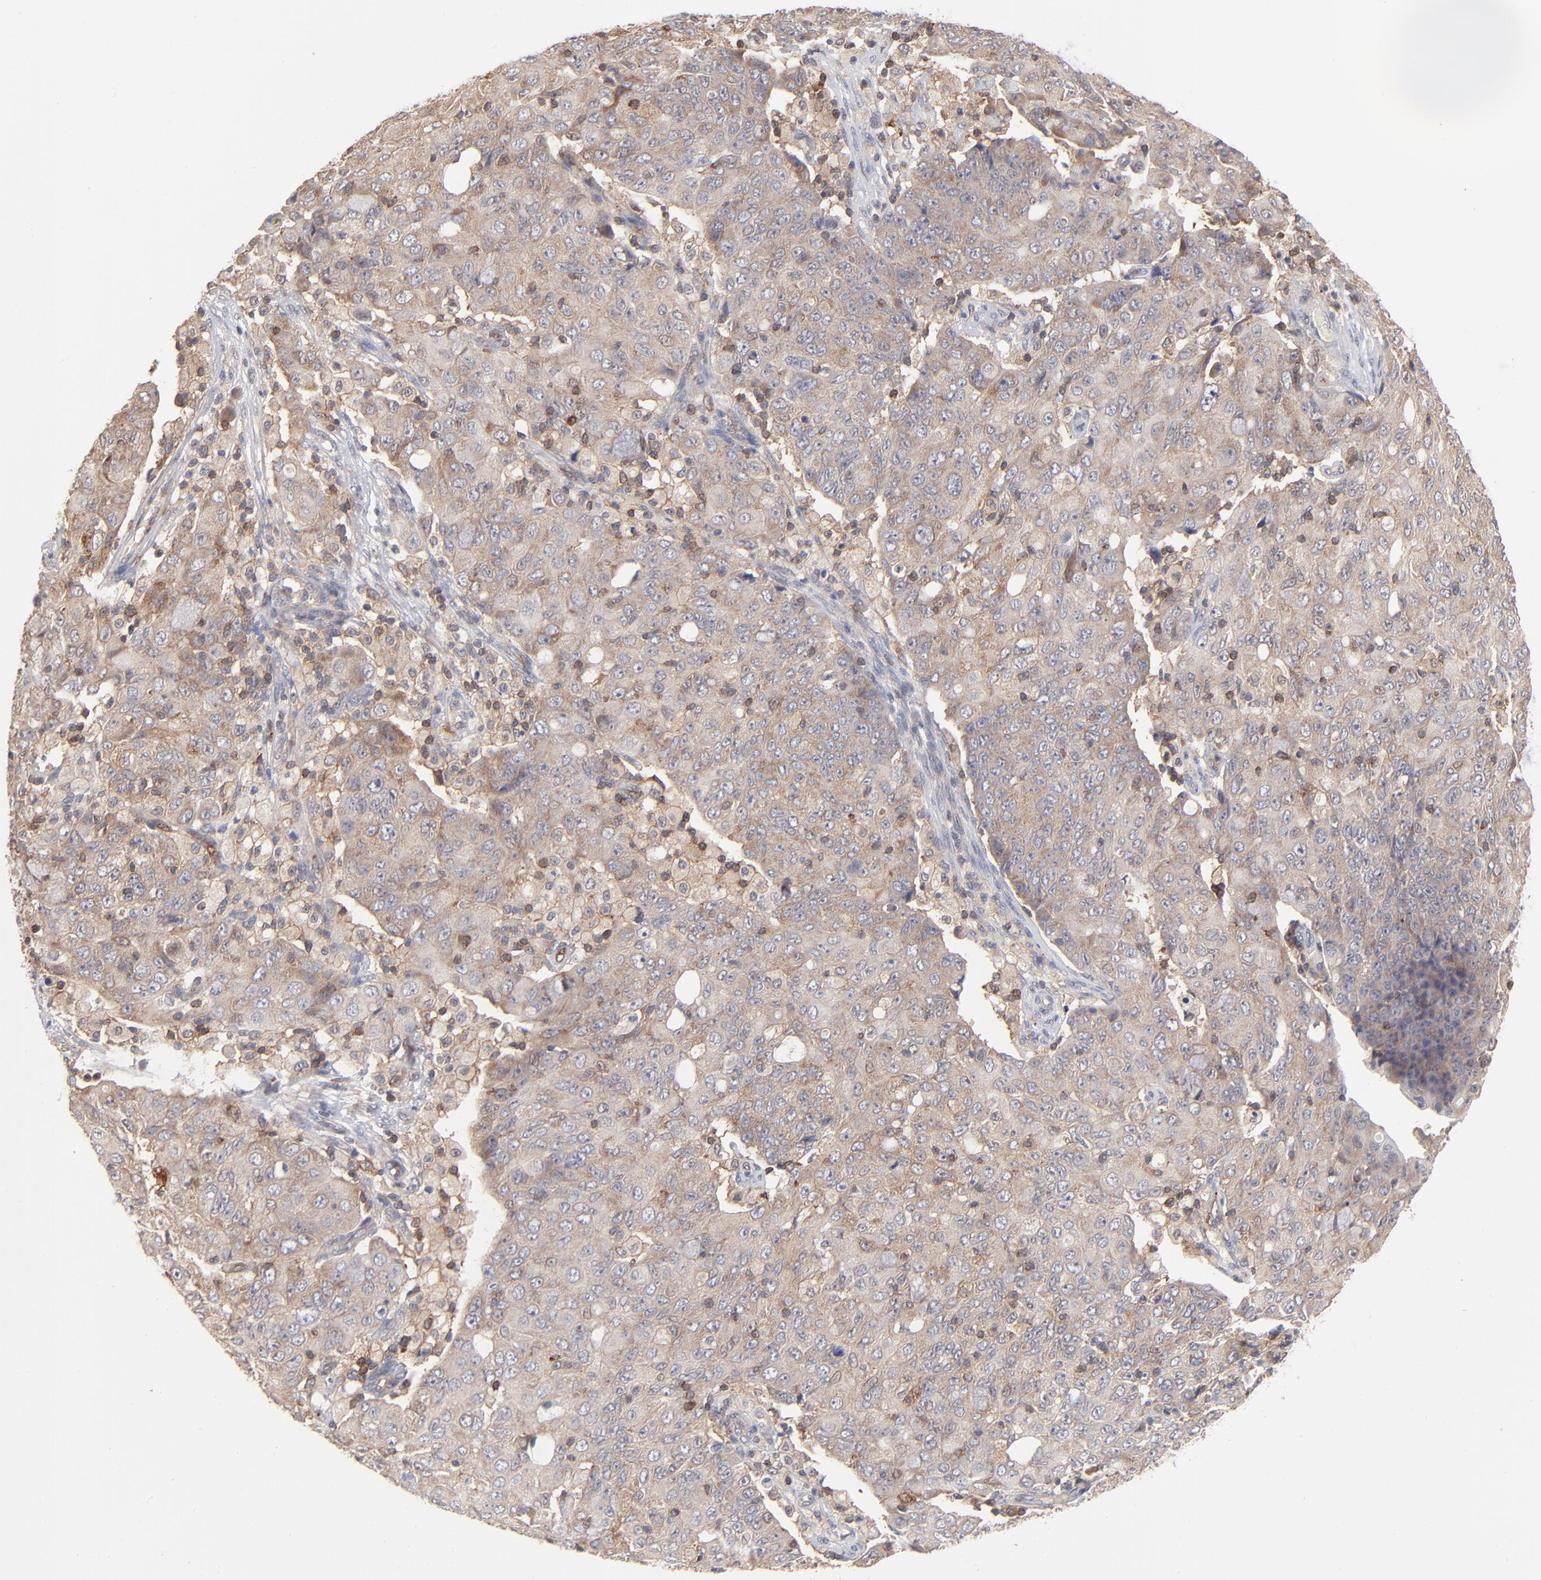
{"staining": {"intensity": "weak", "quantity": ">75%", "location": "cytoplasmic/membranous"}, "tissue": "ovarian cancer", "cell_type": "Tumor cells", "image_type": "cancer", "snomed": [{"axis": "morphology", "description": "Carcinoma, endometroid"}, {"axis": "topography", "description": "Ovary"}], "caption": "Ovarian cancer stained for a protein reveals weak cytoplasmic/membranous positivity in tumor cells. (Brightfield microscopy of DAB IHC at high magnification).", "gene": "IVNS1ABP", "patient": {"sex": "female", "age": 42}}